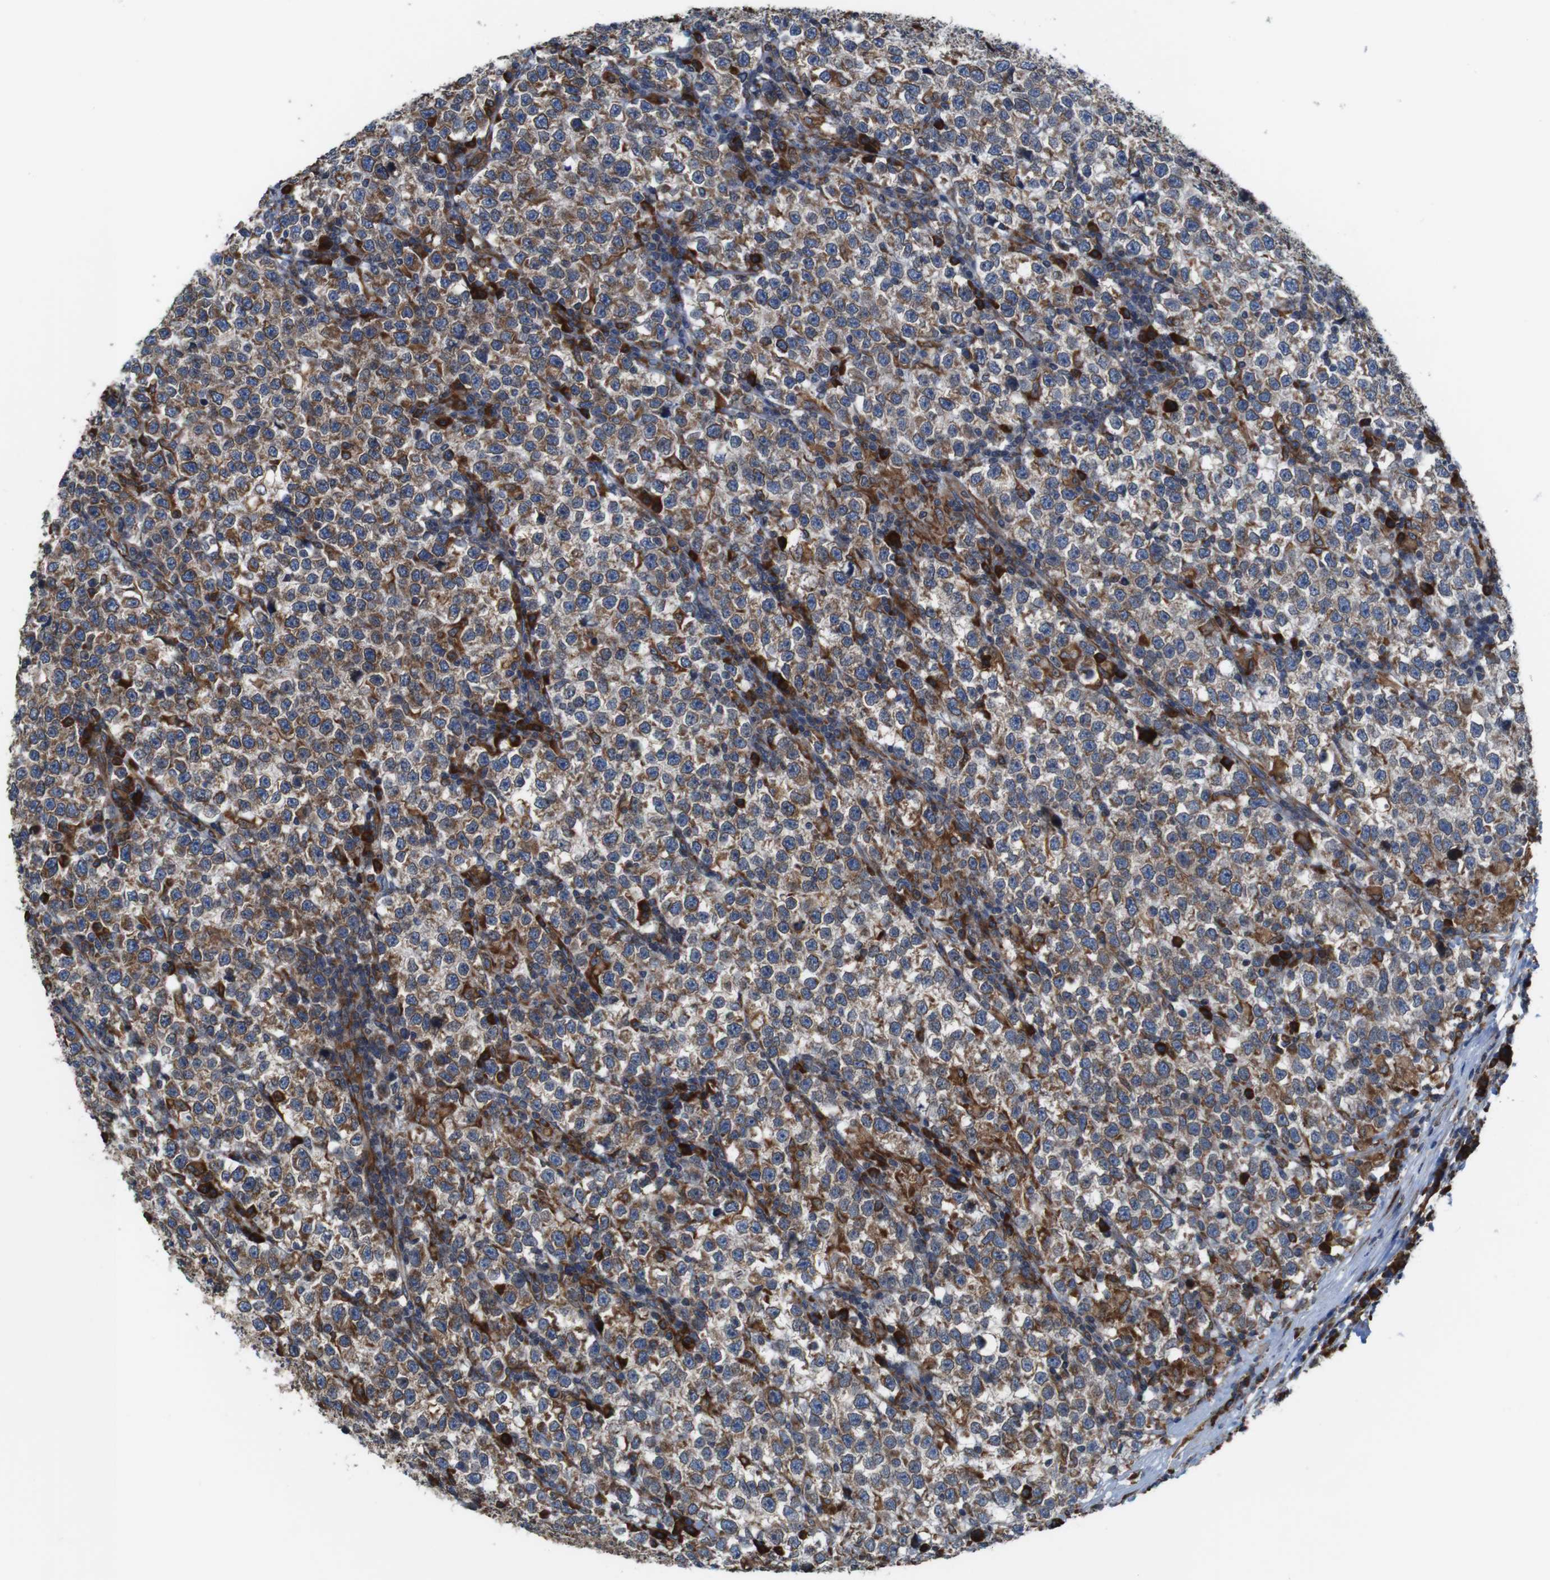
{"staining": {"intensity": "moderate", "quantity": ">75%", "location": "cytoplasmic/membranous"}, "tissue": "testis cancer", "cell_type": "Tumor cells", "image_type": "cancer", "snomed": [{"axis": "morphology", "description": "Normal tissue, NOS"}, {"axis": "morphology", "description": "Seminoma, NOS"}, {"axis": "topography", "description": "Testis"}], "caption": "Testis seminoma was stained to show a protein in brown. There is medium levels of moderate cytoplasmic/membranous staining in about >75% of tumor cells. Using DAB (3,3'-diaminobenzidine) (brown) and hematoxylin (blue) stains, captured at high magnification using brightfield microscopy.", "gene": "UGGT1", "patient": {"sex": "male", "age": 43}}